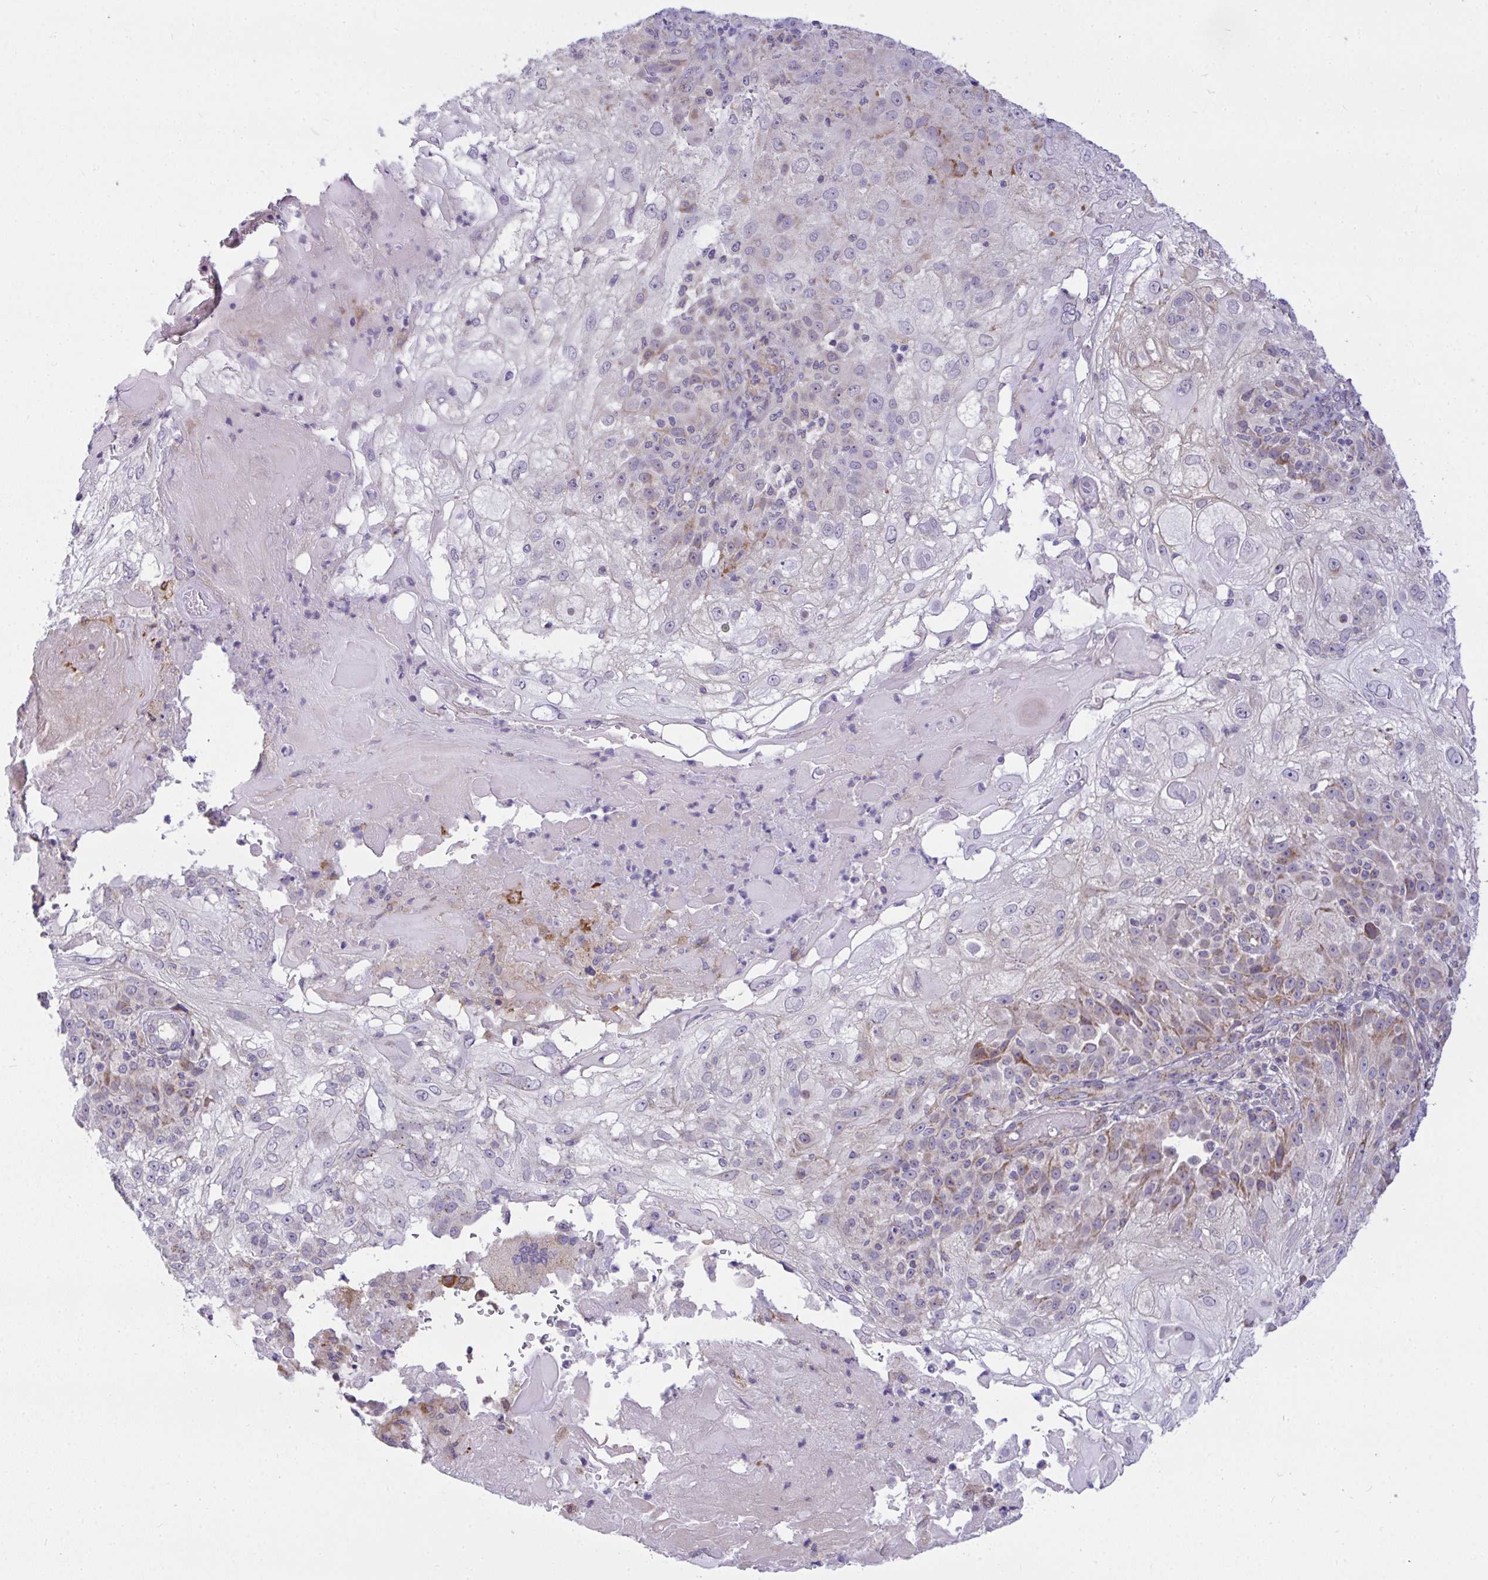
{"staining": {"intensity": "moderate", "quantity": "<25%", "location": "cytoplasmic/membranous"}, "tissue": "skin cancer", "cell_type": "Tumor cells", "image_type": "cancer", "snomed": [{"axis": "morphology", "description": "Normal tissue, NOS"}, {"axis": "morphology", "description": "Squamous cell carcinoma, NOS"}, {"axis": "topography", "description": "Skin"}], "caption": "IHC photomicrograph of neoplastic tissue: skin cancer (squamous cell carcinoma) stained using immunohistochemistry shows low levels of moderate protein expression localized specifically in the cytoplasmic/membranous of tumor cells, appearing as a cytoplasmic/membranous brown color.", "gene": "SRRM4", "patient": {"sex": "female", "age": 83}}